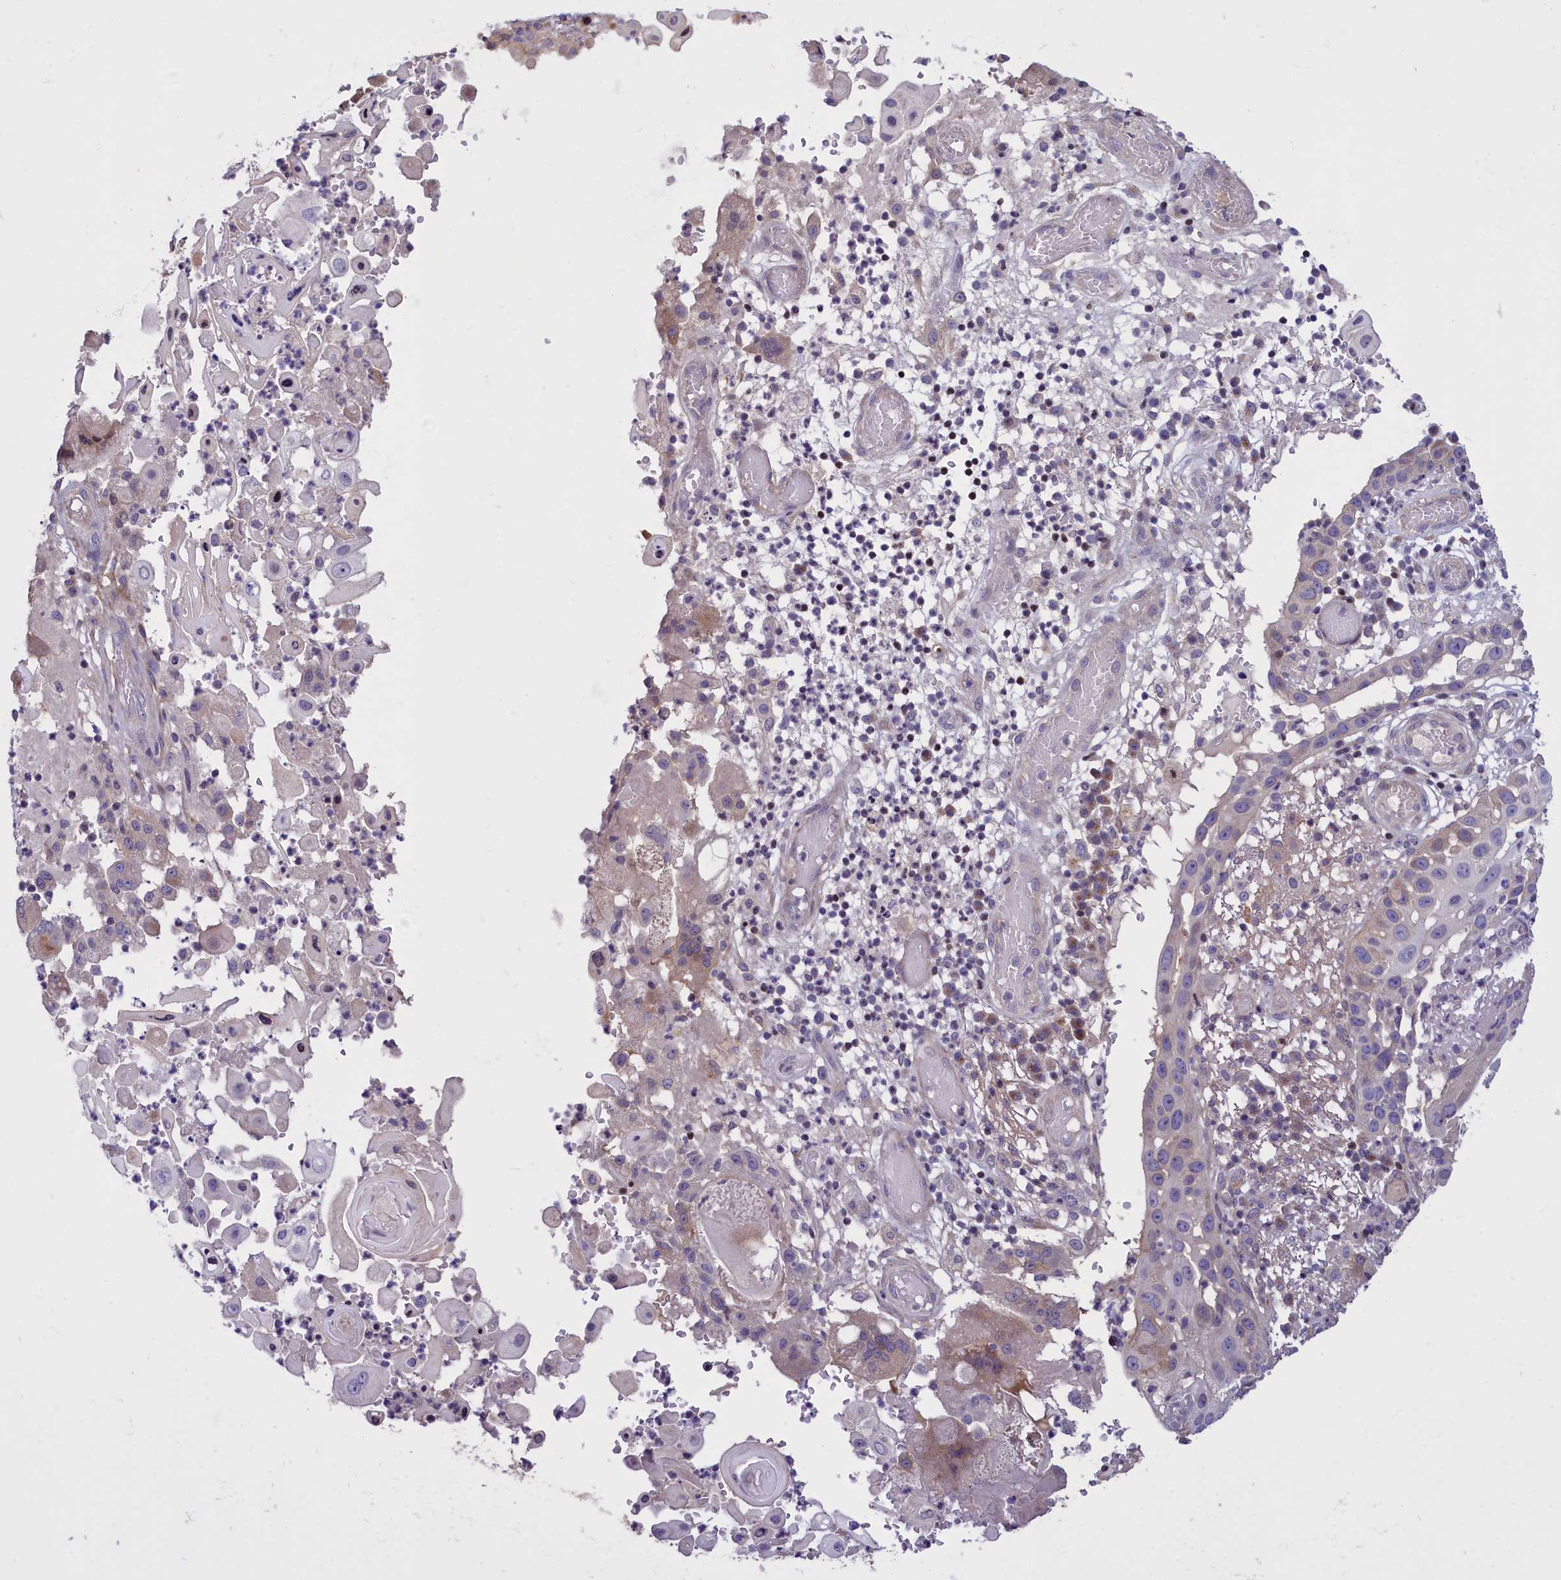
{"staining": {"intensity": "negative", "quantity": "none", "location": "none"}, "tissue": "skin cancer", "cell_type": "Tumor cells", "image_type": "cancer", "snomed": [{"axis": "morphology", "description": "Squamous cell carcinoma, NOS"}, {"axis": "topography", "description": "Skin"}], "caption": "Histopathology image shows no significant protein positivity in tumor cells of skin cancer. (DAB (3,3'-diaminobenzidine) immunohistochemistry with hematoxylin counter stain).", "gene": "MAN2C1", "patient": {"sex": "female", "age": 44}}